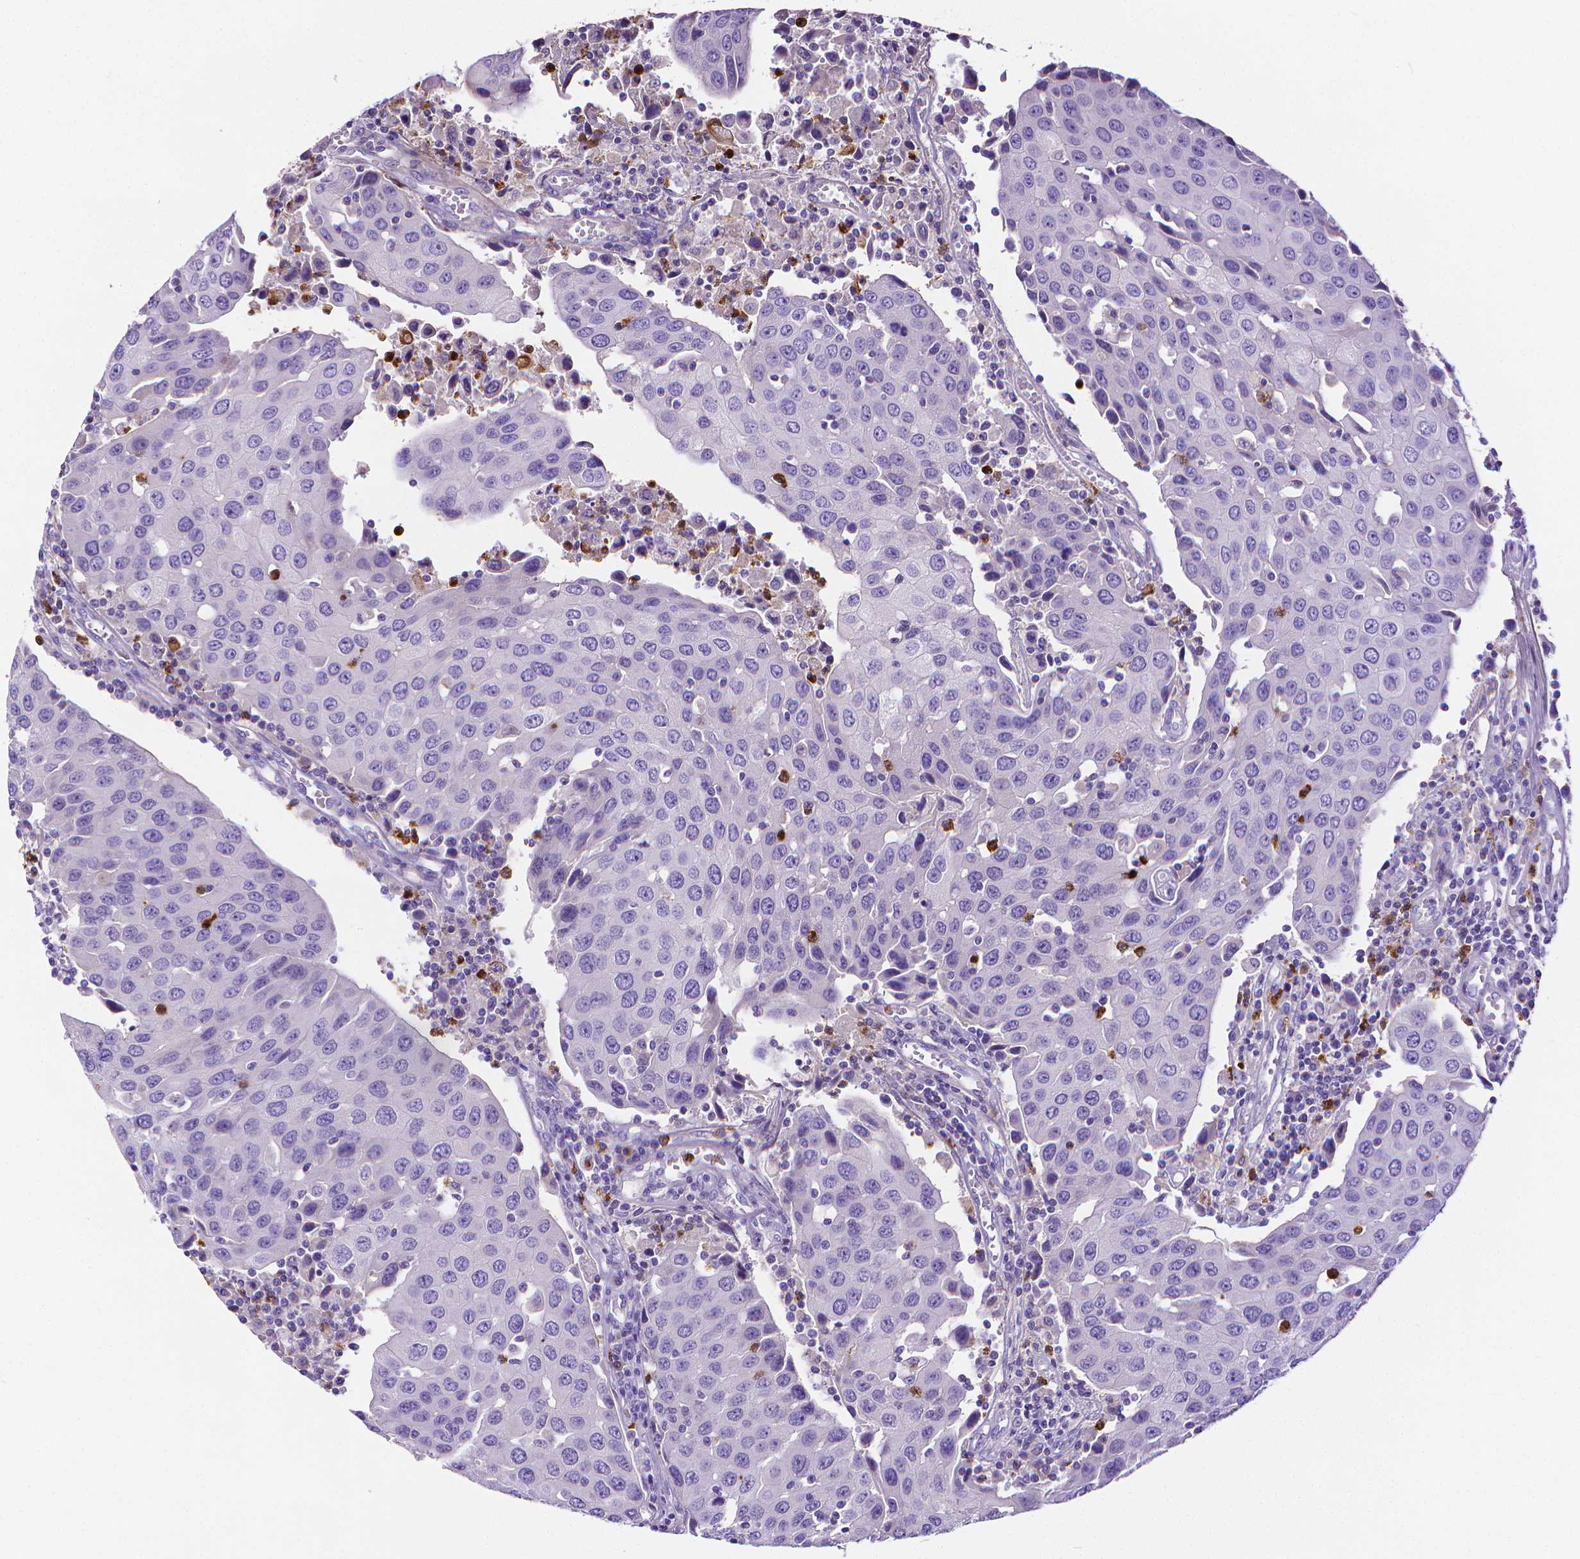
{"staining": {"intensity": "negative", "quantity": "none", "location": "none"}, "tissue": "urothelial cancer", "cell_type": "Tumor cells", "image_type": "cancer", "snomed": [{"axis": "morphology", "description": "Urothelial carcinoma, High grade"}, {"axis": "topography", "description": "Urinary bladder"}], "caption": "Immunohistochemistry image of neoplastic tissue: human urothelial cancer stained with DAB (3,3'-diaminobenzidine) displays no significant protein expression in tumor cells.", "gene": "MMP9", "patient": {"sex": "female", "age": 85}}